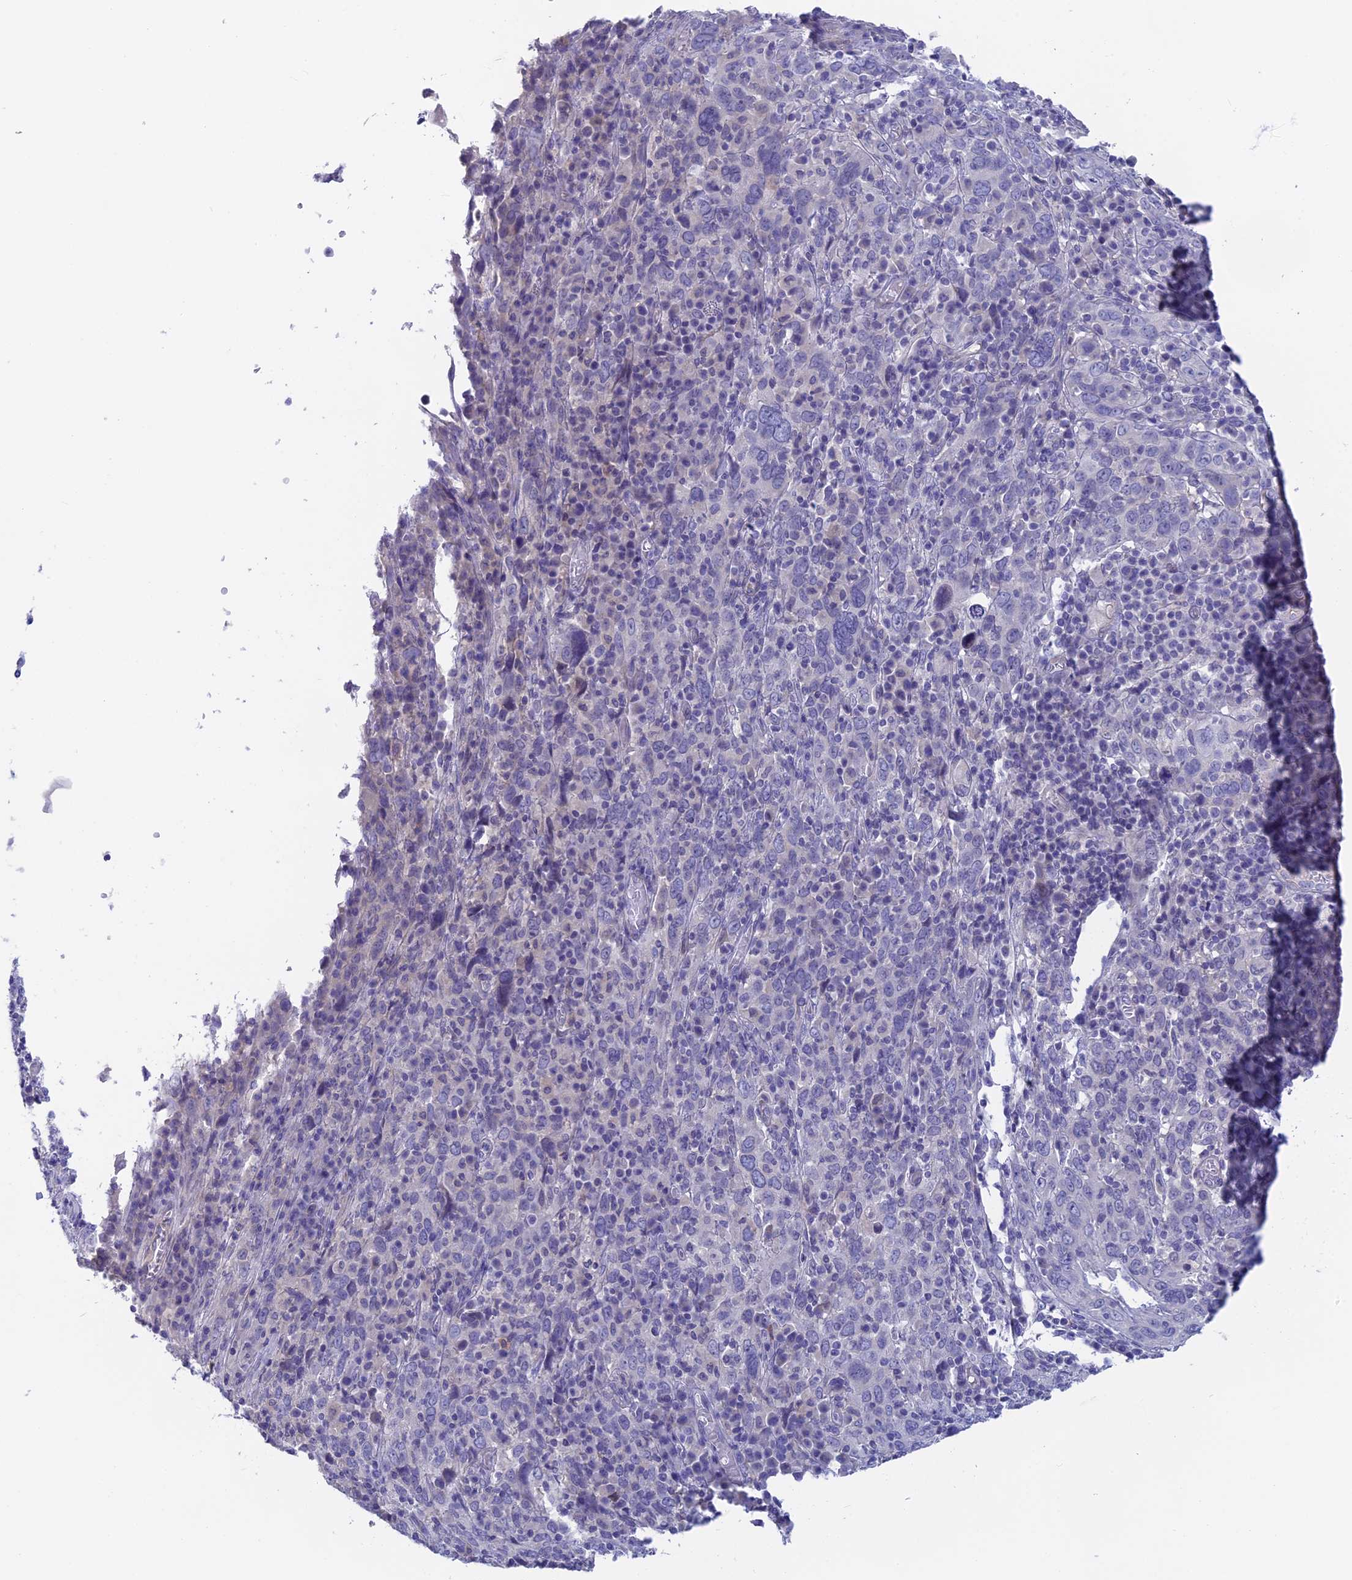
{"staining": {"intensity": "negative", "quantity": "none", "location": "none"}, "tissue": "cervical cancer", "cell_type": "Tumor cells", "image_type": "cancer", "snomed": [{"axis": "morphology", "description": "Squamous cell carcinoma, NOS"}, {"axis": "topography", "description": "Cervix"}], "caption": "This is an immunohistochemistry histopathology image of cervical squamous cell carcinoma. There is no expression in tumor cells.", "gene": "GLB1L", "patient": {"sex": "female", "age": 46}}